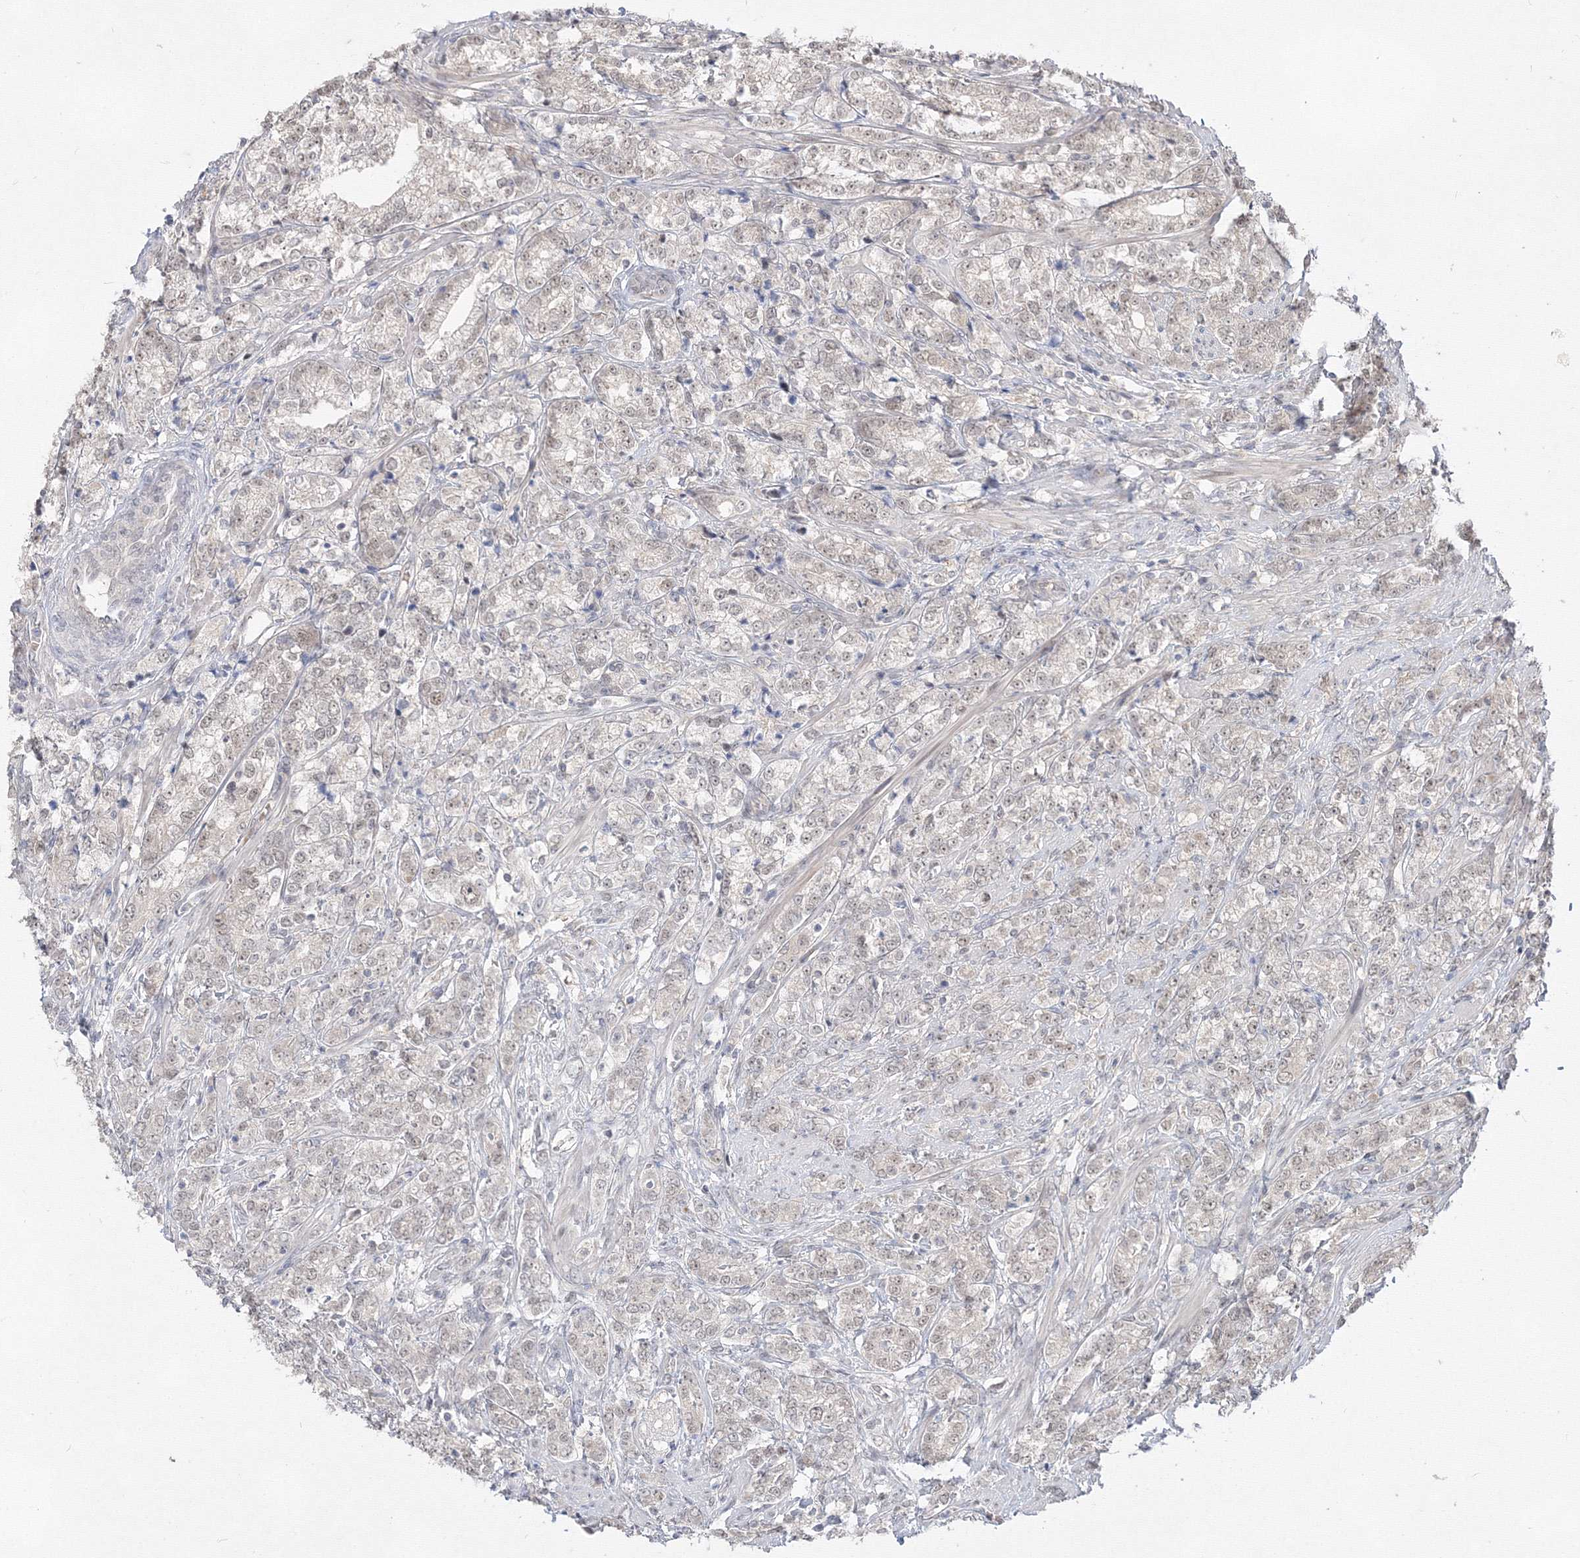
{"staining": {"intensity": "weak", "quantity": "<25%", "location": "nuclear"}, "tissue": "prostate cancer", "cell_type": "Tumor cells", "image_type": "cancer", "snomed": [{"axis": "morphology", "description": "Adenocarcinoma, High grade"}, {"axis": "topography", "description": "Prostate"}], "caption": "IHC photomicrograph of human high-grade adenocarcinoma (prostate) stained for a protein (brown), which exhibits no expression in tumor cells.", "gene": "COPS4", "patient": {"sex": "male", "age": 69}}